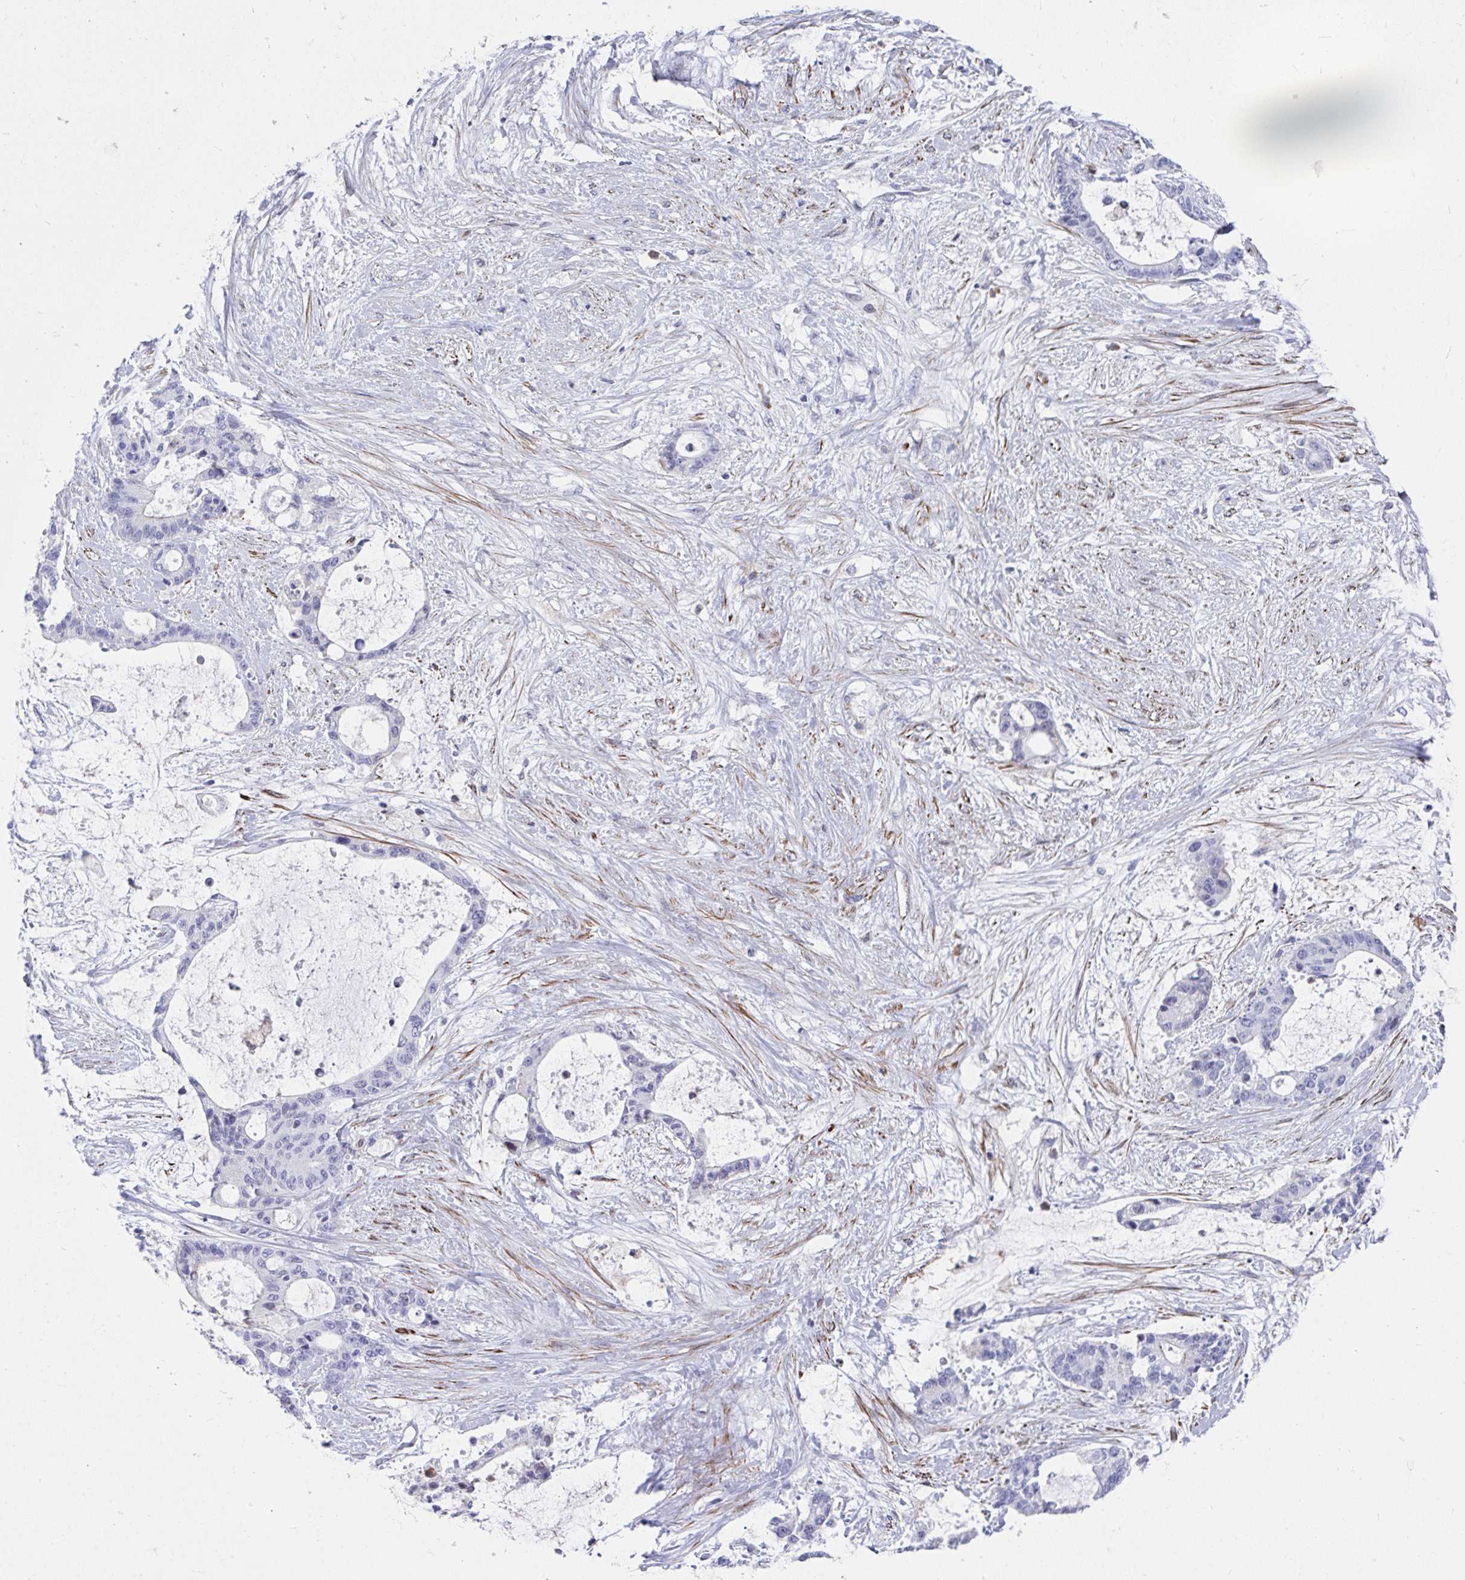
{"staining": {"intensity": "negative", "quantity": "none", "location": "none"}, "tissue": "liver cancer", "cell_type": "Tumor cells", "image_type": "cancer", "snomed": [{"axis": "morphology", "description": "Normal tissue, NOS"}, {"axis": "morphology", "description": "Cholangiocarcinoma"}, {"axis": "topography", "description": "Liver"}, {"axis": "topography", "description": "Peripheral nerve tissue"}], "caption": "Protein analysis of liver cholangiocarcinoma exhibits no significant positivity in tumor cells.", "gene": "CSTB", "patient": {"sex": "female", "age": 73}}